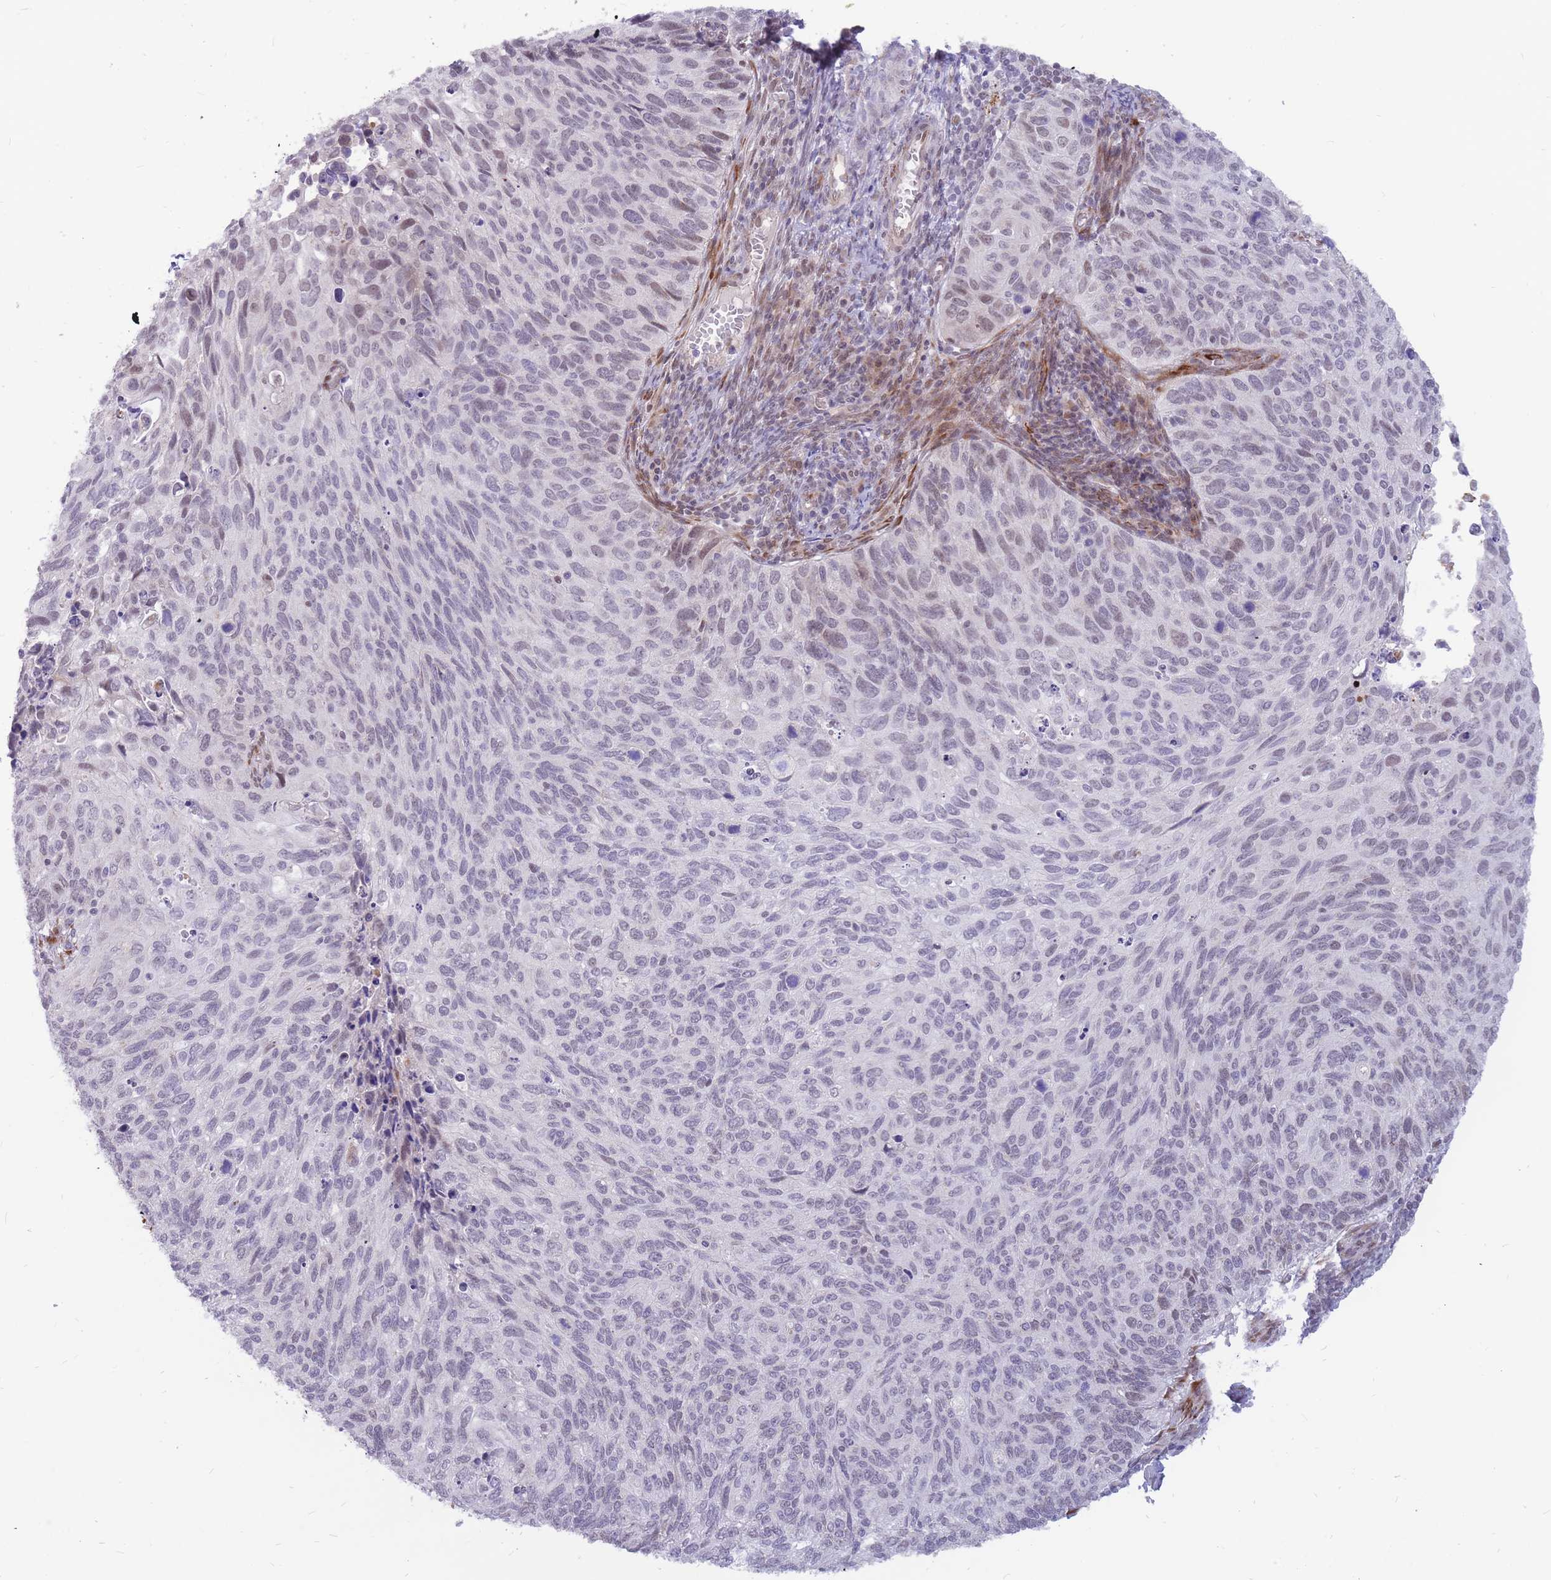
{"staining": {"intensity": "negative", "quantity": "none", "location": "none"}, "tissue": "cervical cancer", "cell_type": "Tumor cells", "image_type": "cancer", "snomed": [{"axis": "morphology", "description": "Squamous cell carcinoma, NOS"}, {"axis": "topography", "description": "Cervix"}], "caption": "Immunohistochemistry (IHC) photomicrograph of squamous cell carcinoma (cervical) stained for a protein (brown), which shows no staining in tumor cells.", "gene": "ADD2", "patient": {"sex": "female", "age": 70}}